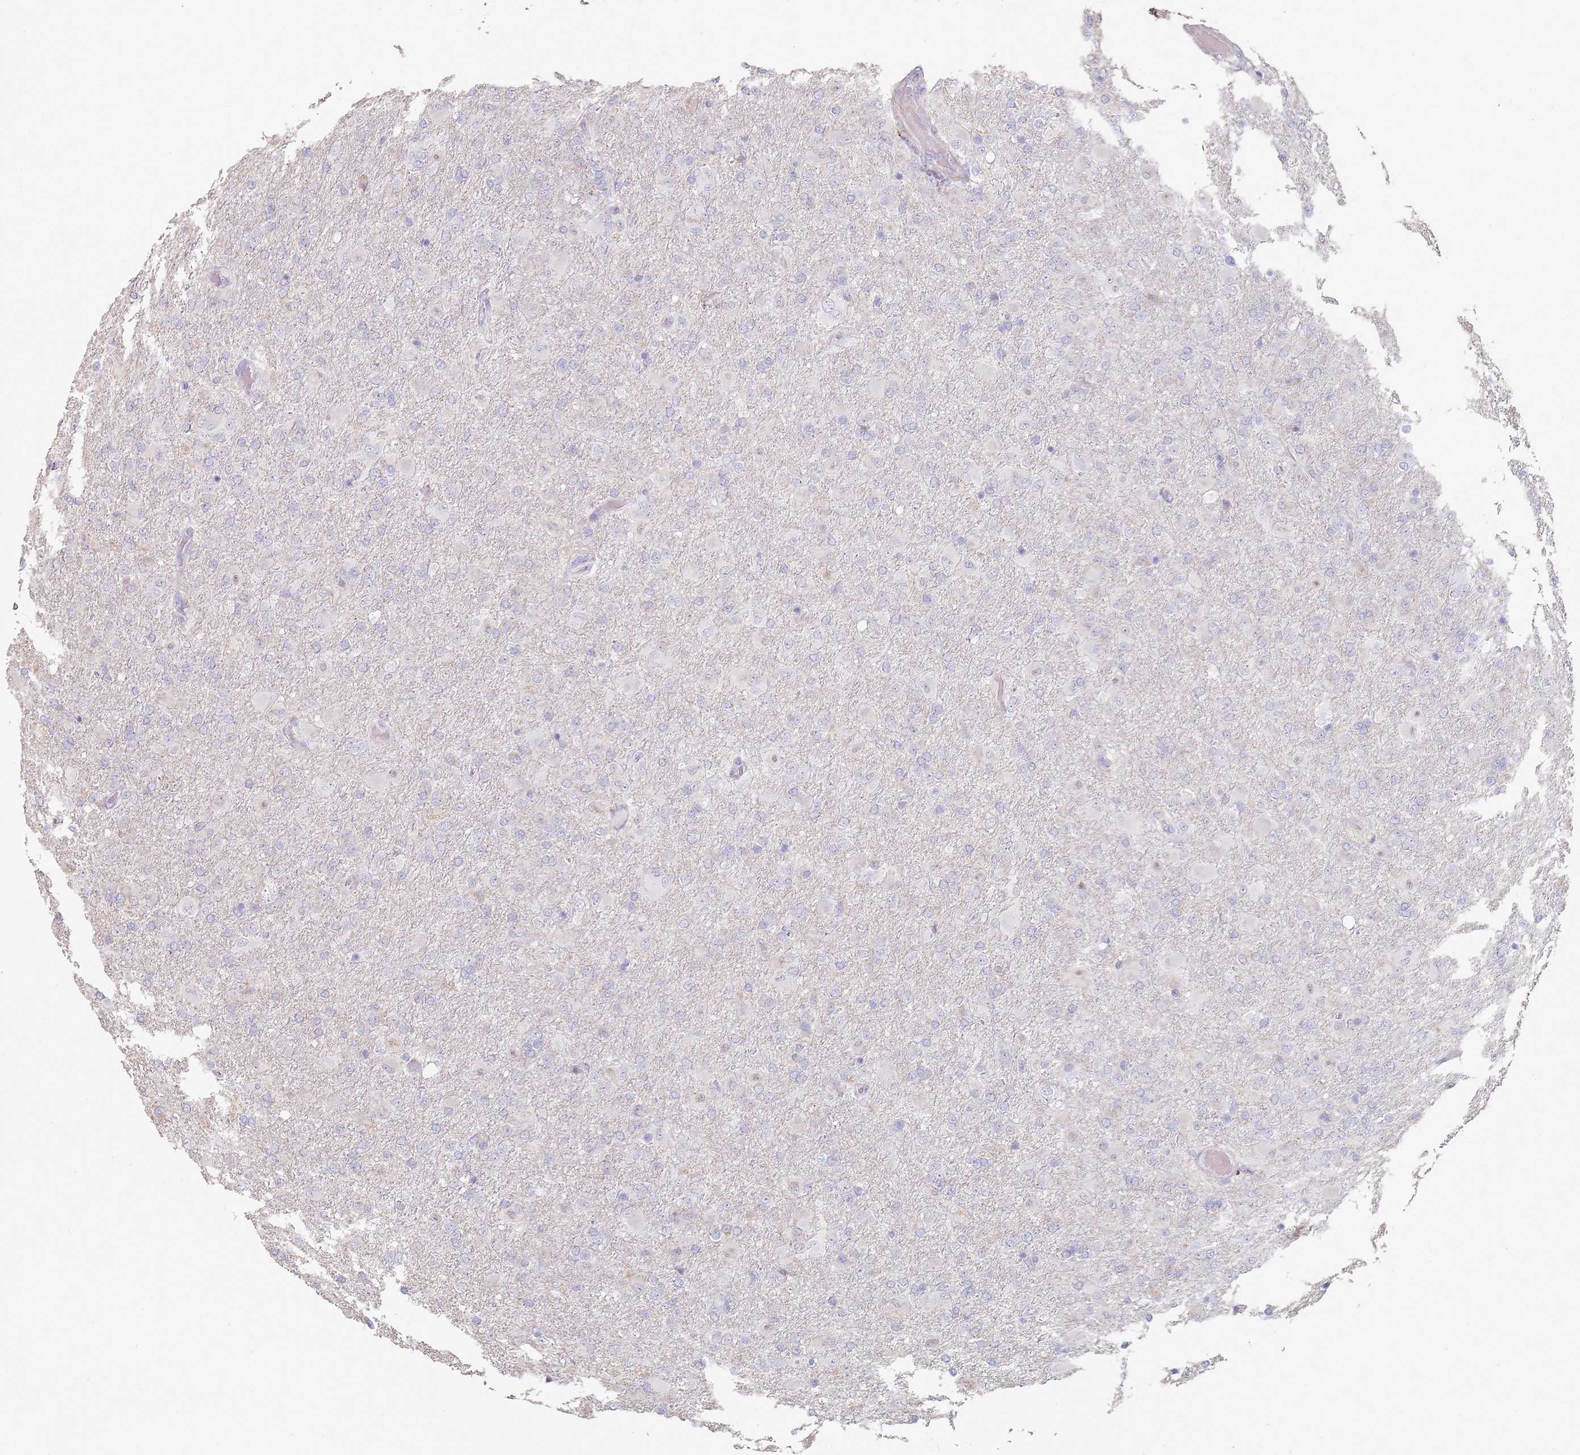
{"staining": {"intensity": "negative", "quantity": "none", "location": "none"}, "tissue": "glioma", "cell_type": "Tumor cells", "image_type": "cancer", "snomed": [{"axis": "morphology", "description": "Glioma, malignant, Low grade"}, {"axis": "topography", "description": "Brain"}], "caption": "Tumor cells are negative for protein expression in human malignant glioma (low-grade). (Stains: DAB immunohistochemistry (IHC) with hematoxylin counter stain, Microscopy: brightfield microscopy at high magnification).", "gene": "DNAH11", "patient": {"sex": "male", "age": 65}}